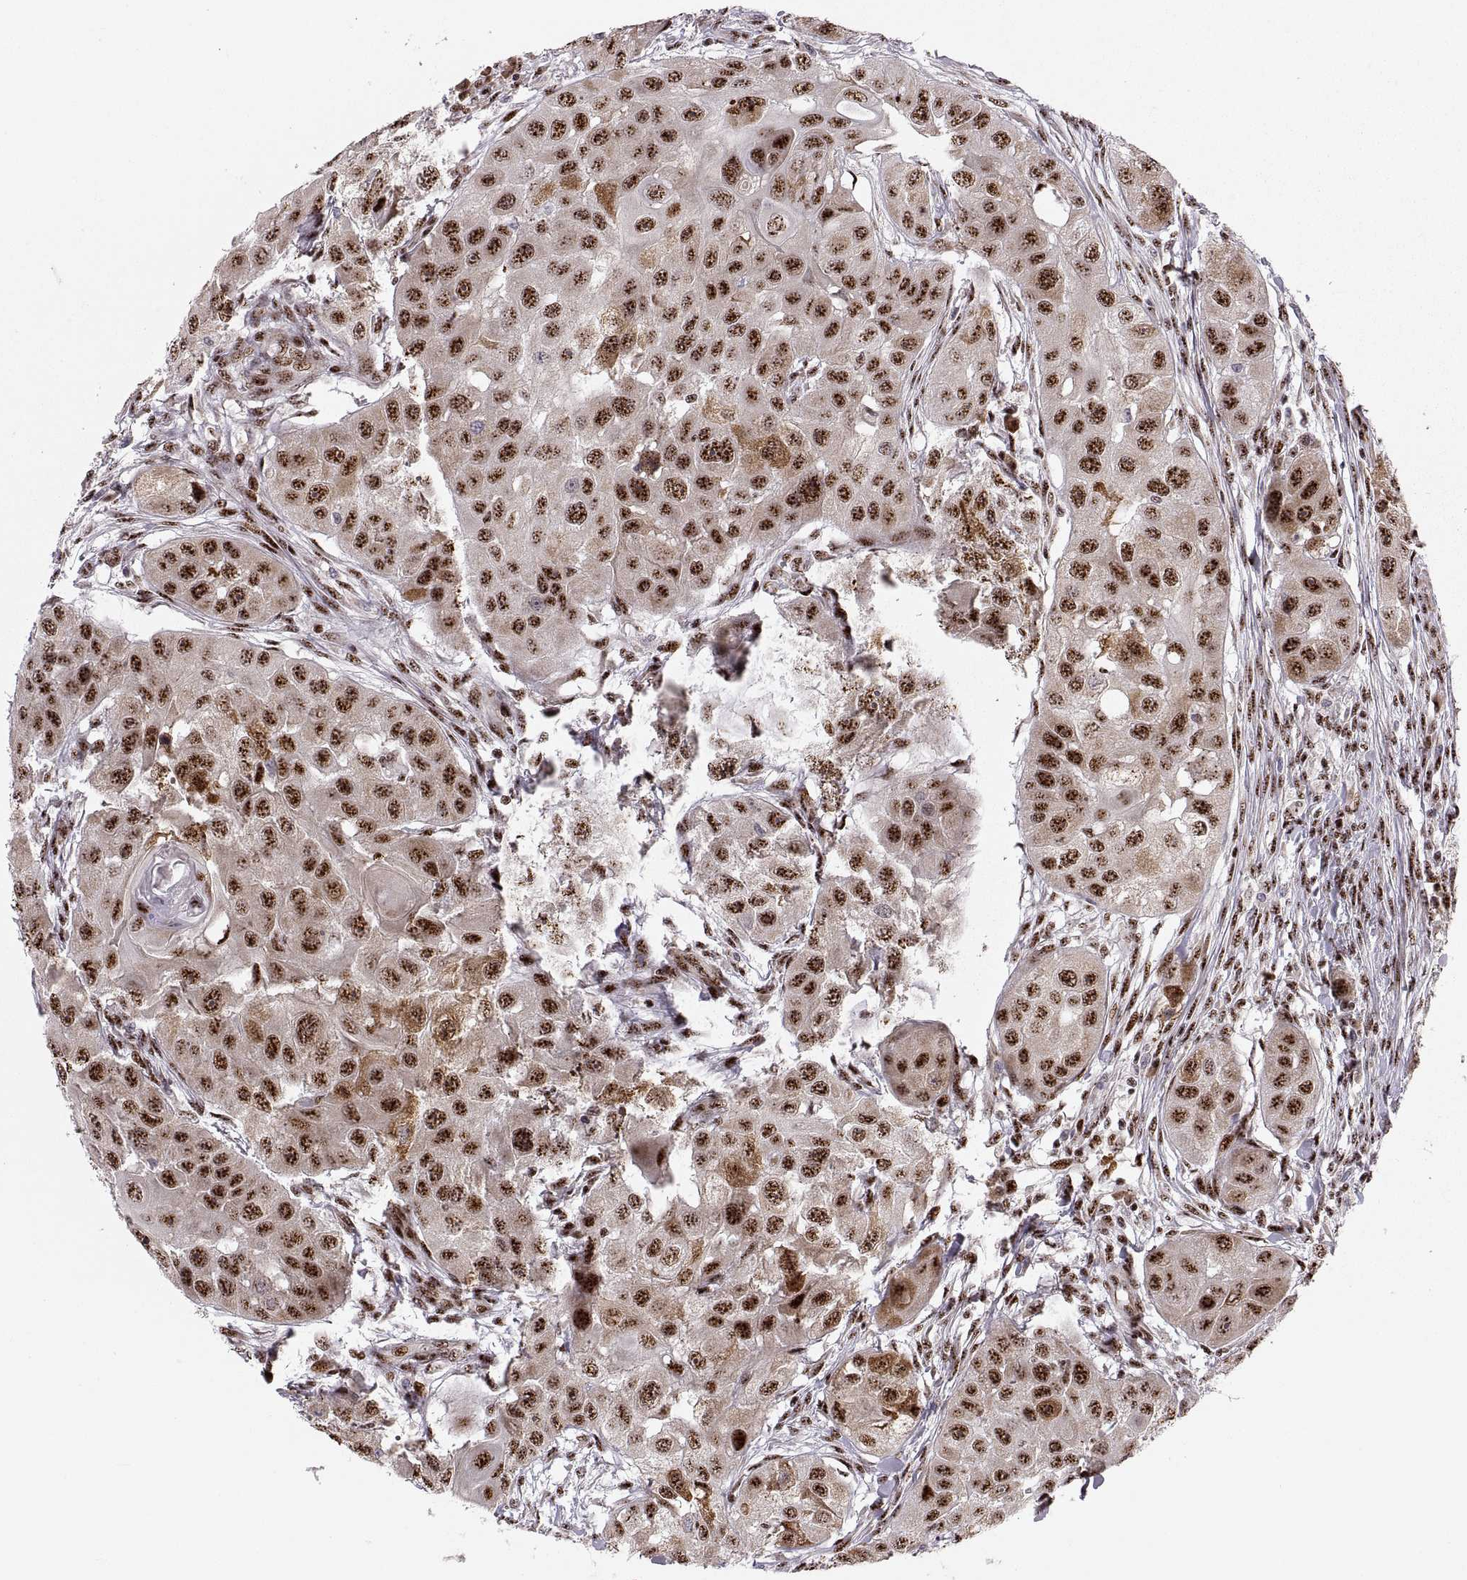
{"staining": {"intensity": "strong", "quantity": ">75%", "location": "nuclear"}, "tissue": "head and neck cancer", "cell_type": "Tumor cells", "image_type": "cancer", "snomed": [{"axis": "morphology", "description": "Squamous cell carcinoma, NOS"}, {"axis": "topography", "description": "Head-Neck"}], "caption": "A high amount of strong nuclear staining is appreciated in about >75% of tumor cells in head and neck squamous cell carcinoma tissue.", "gene": "ZCCHC17", "patient": {"sex": "male", "age": 51}}